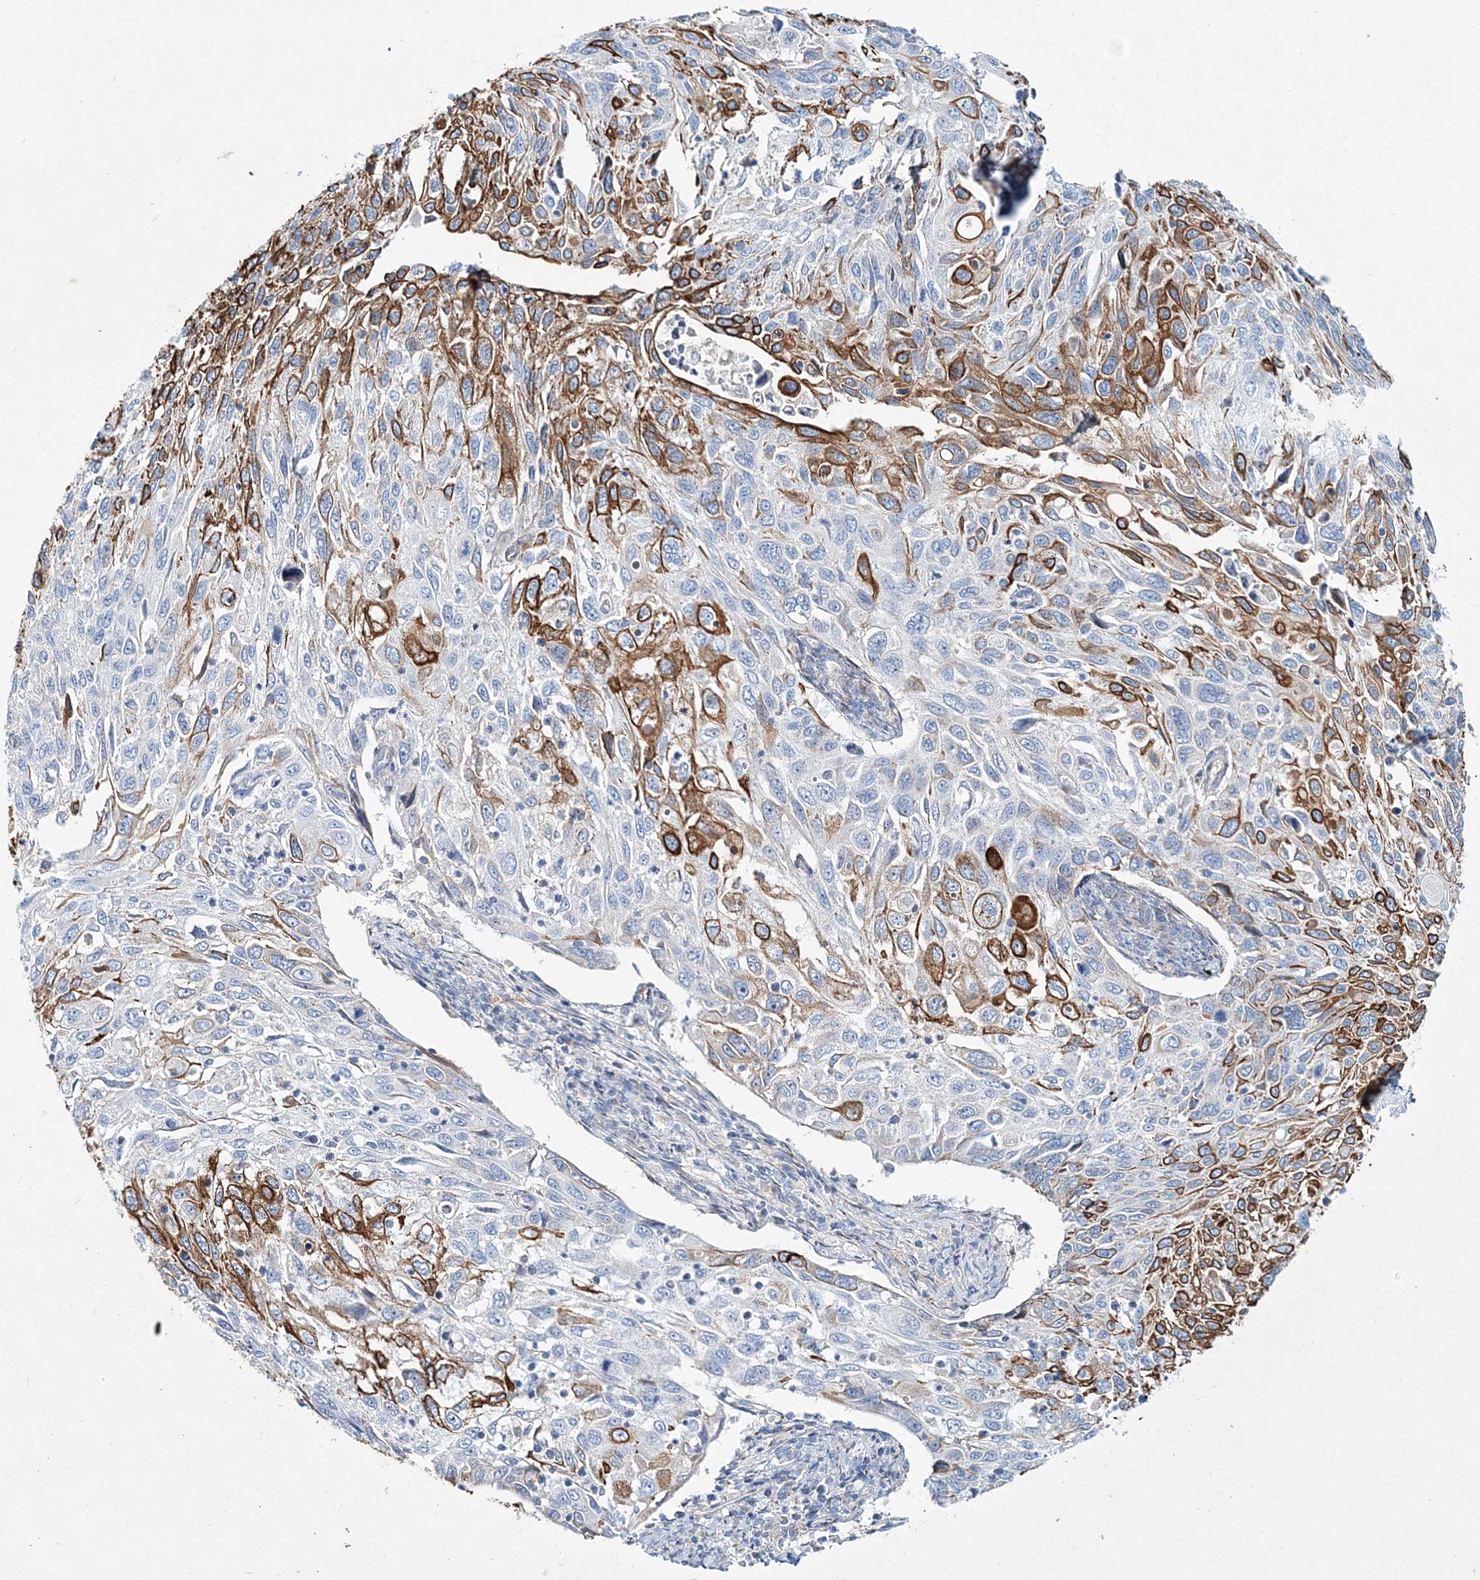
{"staining": {"intensity": "strong", "quantity": "25%-75%", "location": "cytoplasmic/membranous"}, "tissue": "cervical cancer", "cell_type": "Tumor cells", "image_type": "cancer", "snomed": [{"axis": "morphology", "description": "Squamous cell carcinoma, NOS"}, {"axis": "topography", "description": "Cervix"}], "caption": "The histopathology image shows a brown stain indicating the presence of a protein in the cytoplasmic/membranous of tumor cells in cervical squamous cell carcinoma.", "gene": "ADGRL1", "patient": {"sex": "female", "age": 70}}